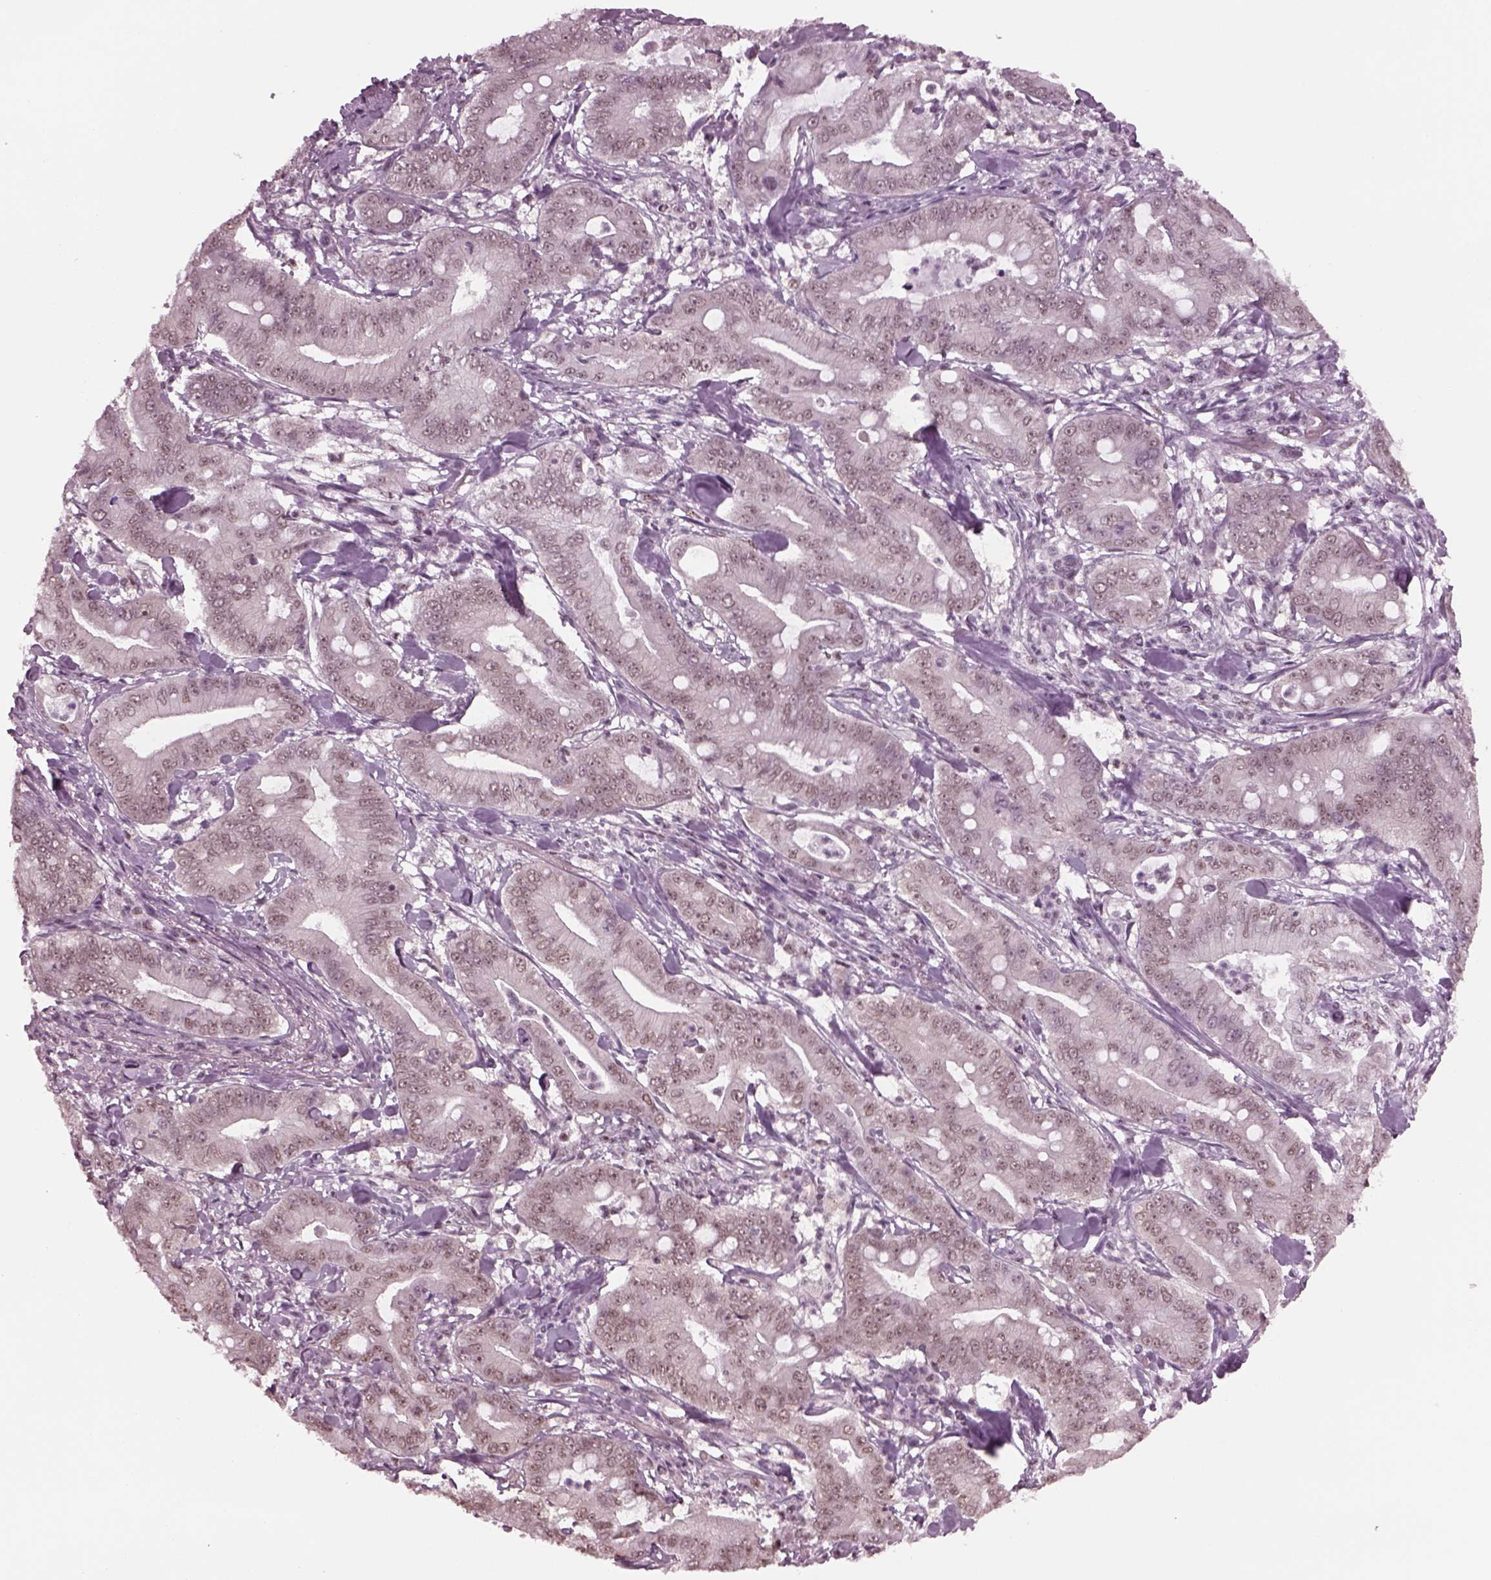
{"staining": {"intensity": "negative", "quantity": "none", "location": "none"}, "tissue": "pancreatic cancer", "cell_type": "Tumor cells", "image_type": "cancer", "snomed": [{"axis": "morphology", "description": "Adenocarcinoma, NOS"}, {"axis": "topography", "description": "Pancreas"}], "caption": "IHC micrograph of neoplastic tissue: human pancreatic cancer (adenocarcinoma) stained with DAB exhibits no significant protein expression in tumor cells.", "gene": "RUVBL2", "patient": {"sex": "male", "age": 71}}